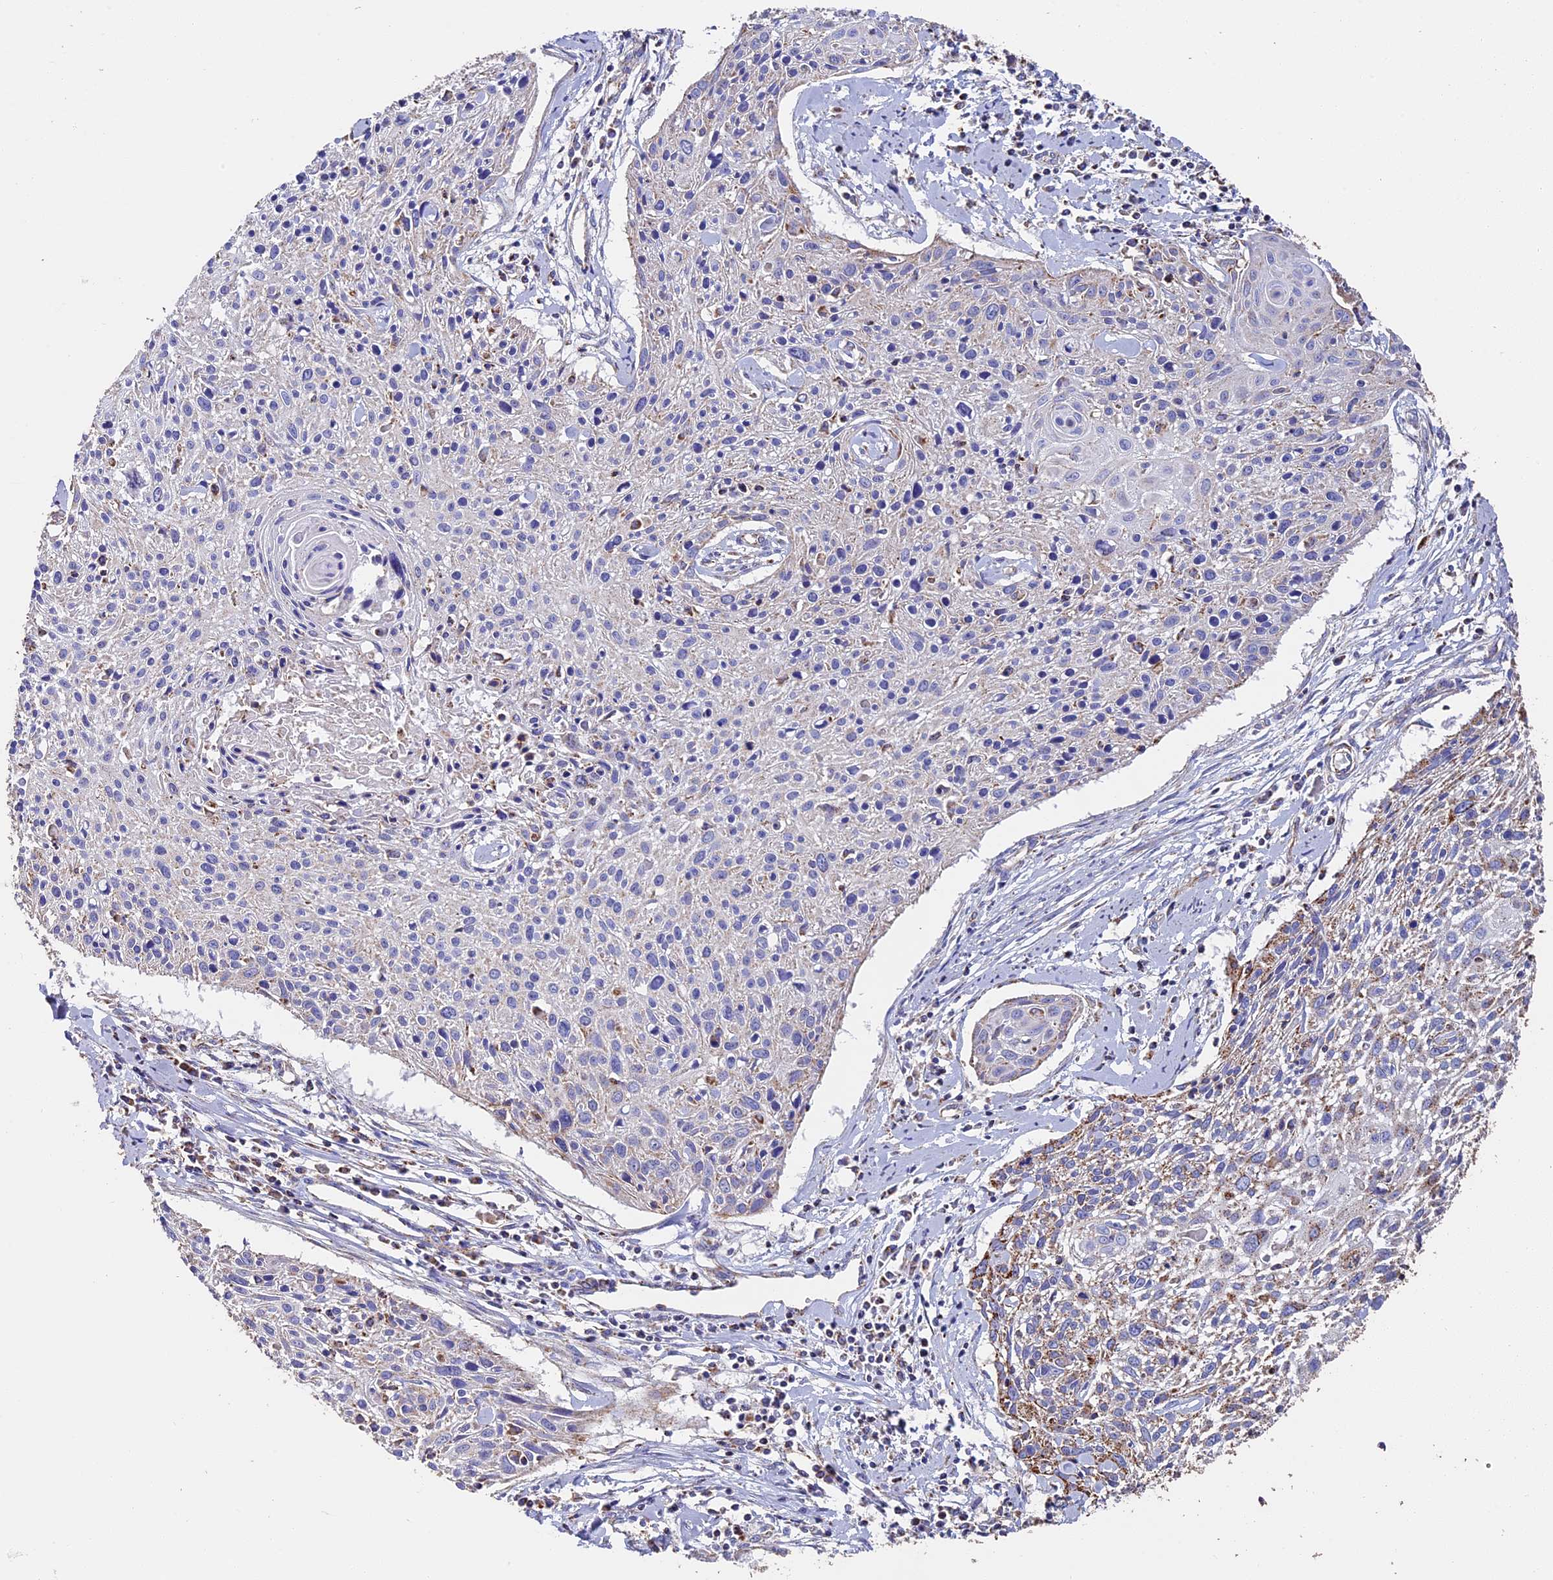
{"staining": {"intensity": "moderate", "quantity": "<25%", "location": "cytoplasmic/membranous"}, "tissue": "cervical cancer", "cell_type": "Tumor cells", "image_type": "cancer", "snomed": [{"axis": "morphology", "description": "Squamous cell carcinoma, NOS"}, {"axis": "topography", "description": "Cervix"}], "caption": "This is a photomicrograph of IHC staining of squamous cell carcinoma (cervical), which shows moderate expression in the cytoplasmic/membranous of tumor cells.", "gene": "ADAT1", "patient": {"sex": "female", "age": 51}}